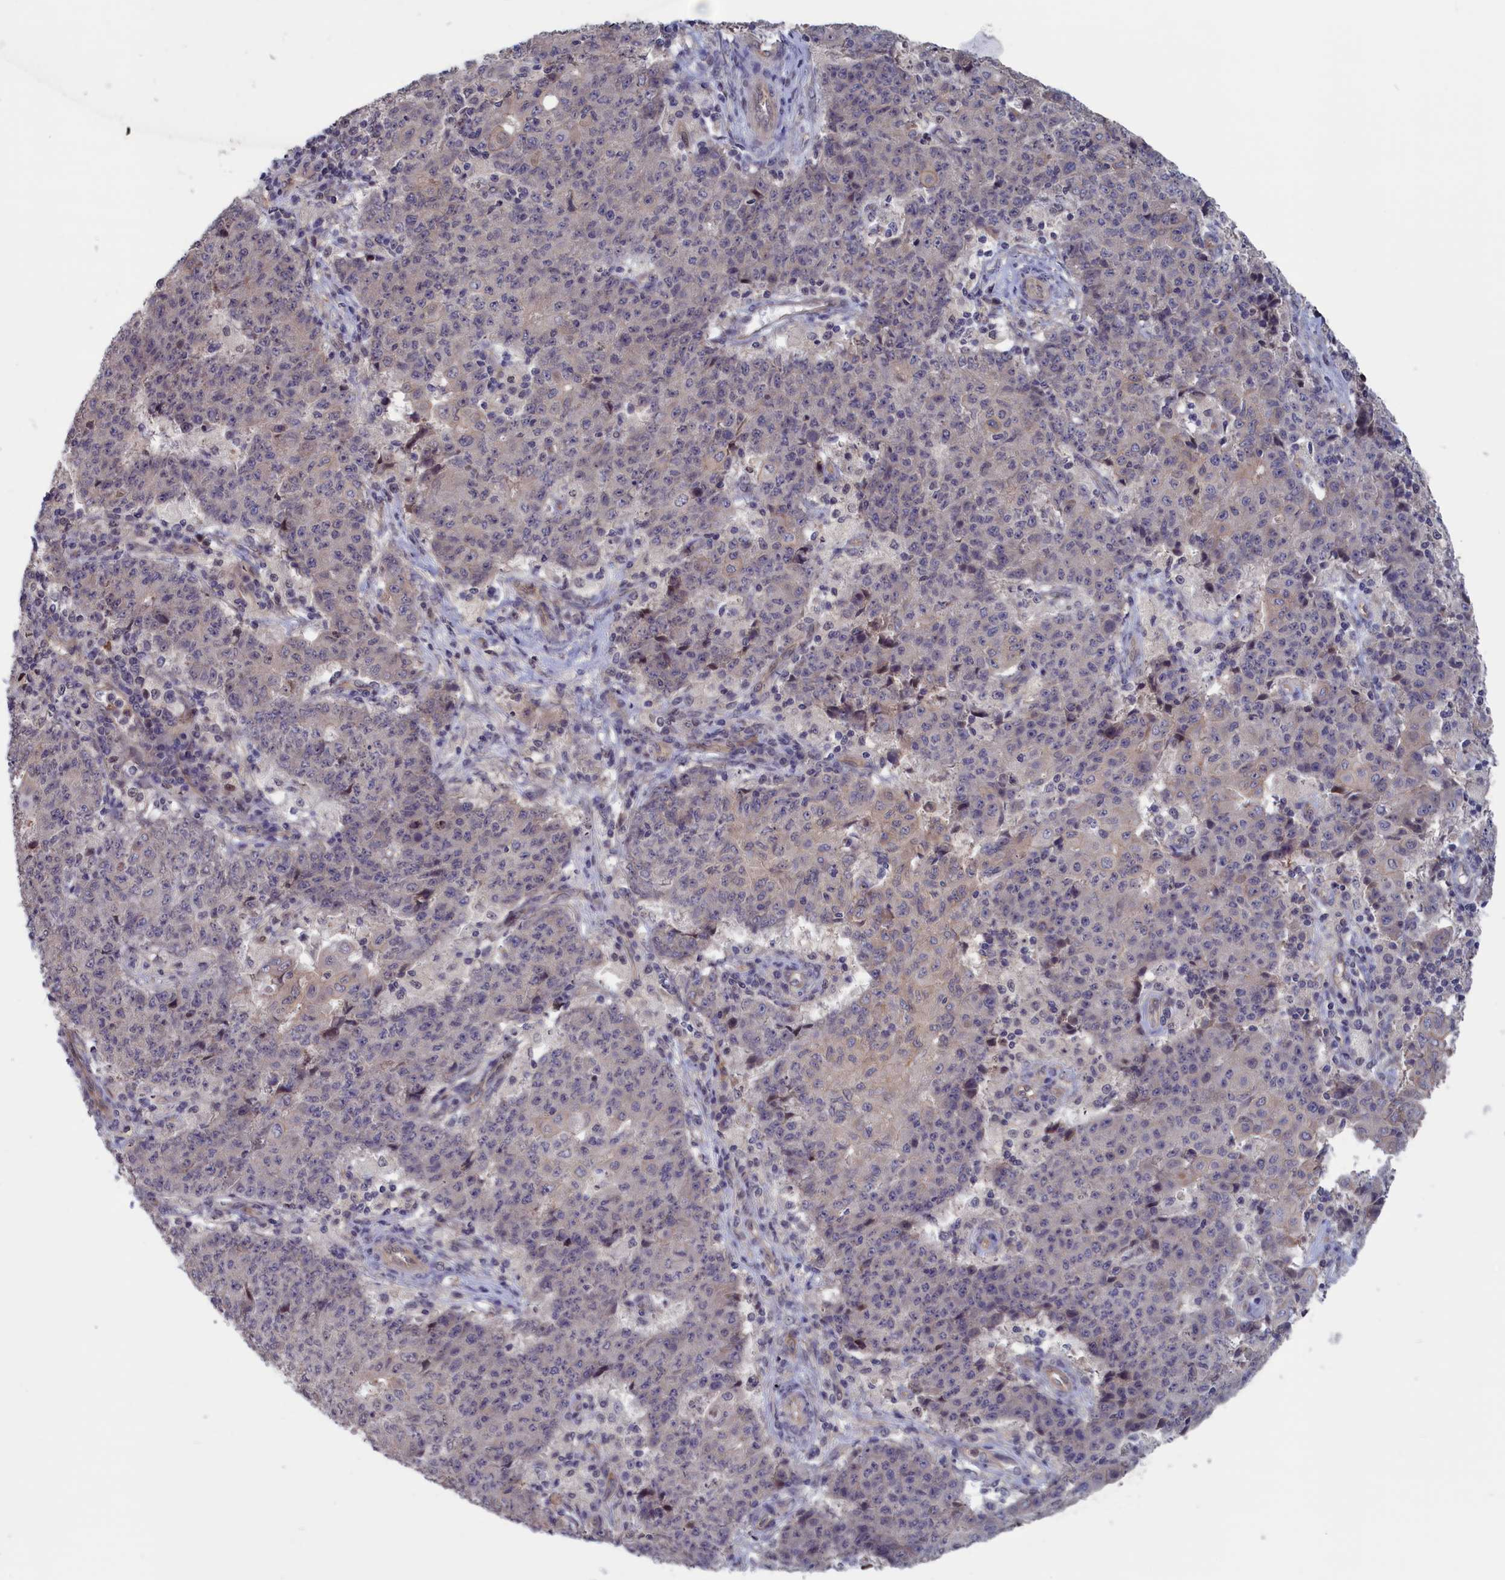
{"staining": {"intensity": "negative", "quantity": "none", "location": "none"}, "tissue": "ovarian cancer", "cell_type": "Tumor cells", "image_type": "cancer", "snomed": [{"axis": "morphology", "description": "Carcinoma, endometroid"}, {"axis": "topography", "description": "Ovary"}], "caption": "High power microscopy histopathology image of an IHC image of ovarian cancer, revealing no significant staining in tumor cells. Nuclei are stained in blue.", "gene": "PLP2", "patient": {"sex": "female", "age": 42}}